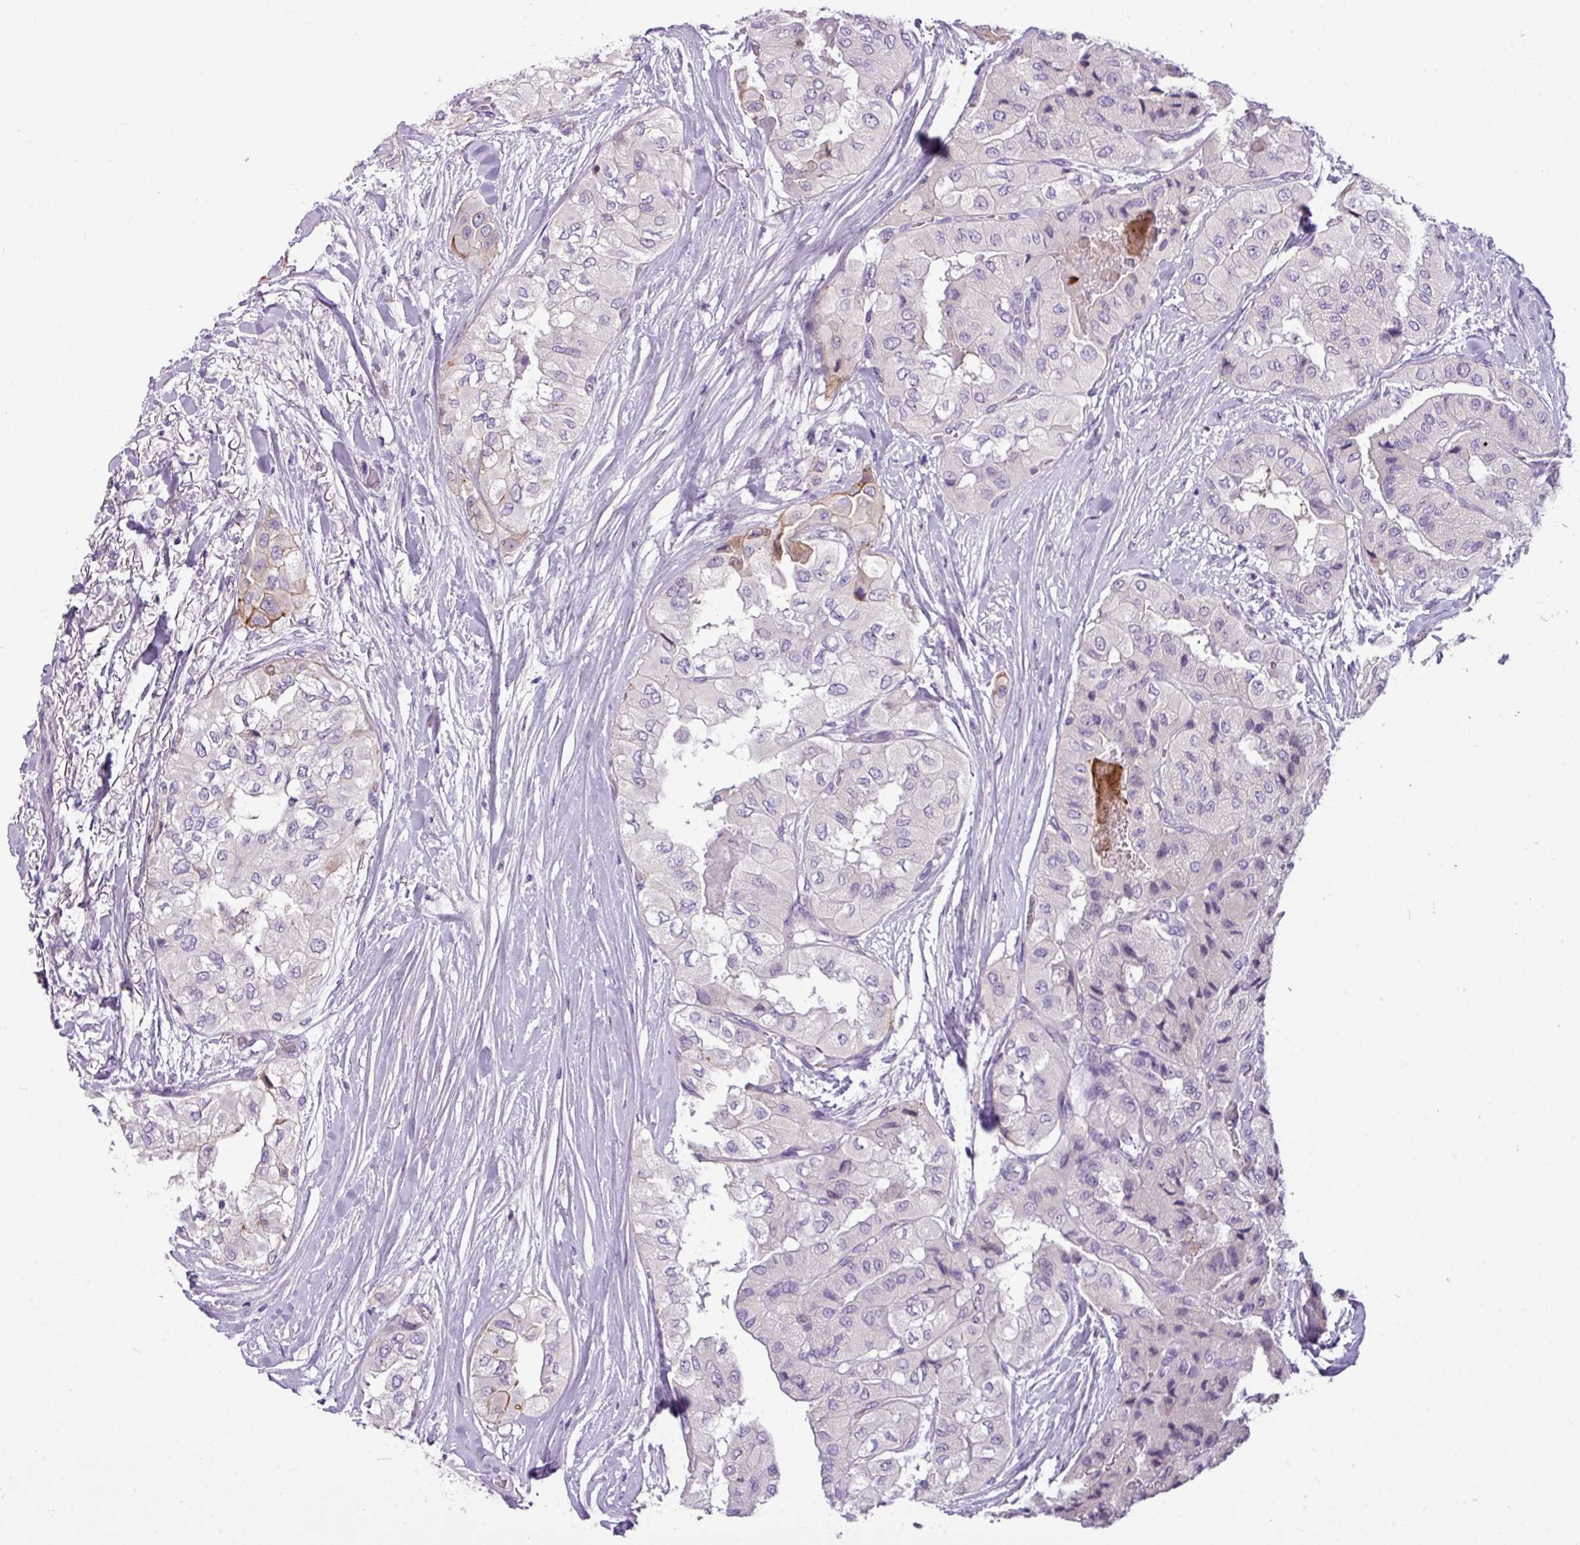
{"staining": {"intensity": "moderate", "quantity": "<25%", "location": "cytoplasmic/membranous"}, "tissue": "thyroid cancer", "cell_type": "Tumor cells", "image_type": "cancer", "snomed": [{"axis": "morphology", "description": "Papillary adenocarcinoma, NOS"}, {"axis": "topography", "description": "Thyroid gland"}], "caption": "Immunohistochemical staining of human papillary adenocarcinoma (thyroid) displays low levels of moderate cytoplasmic/membranous protein positivity in about <25% of tumor cells.", "gene": "TMEM178B", "patient": {"sex": "female", "age": 59}}